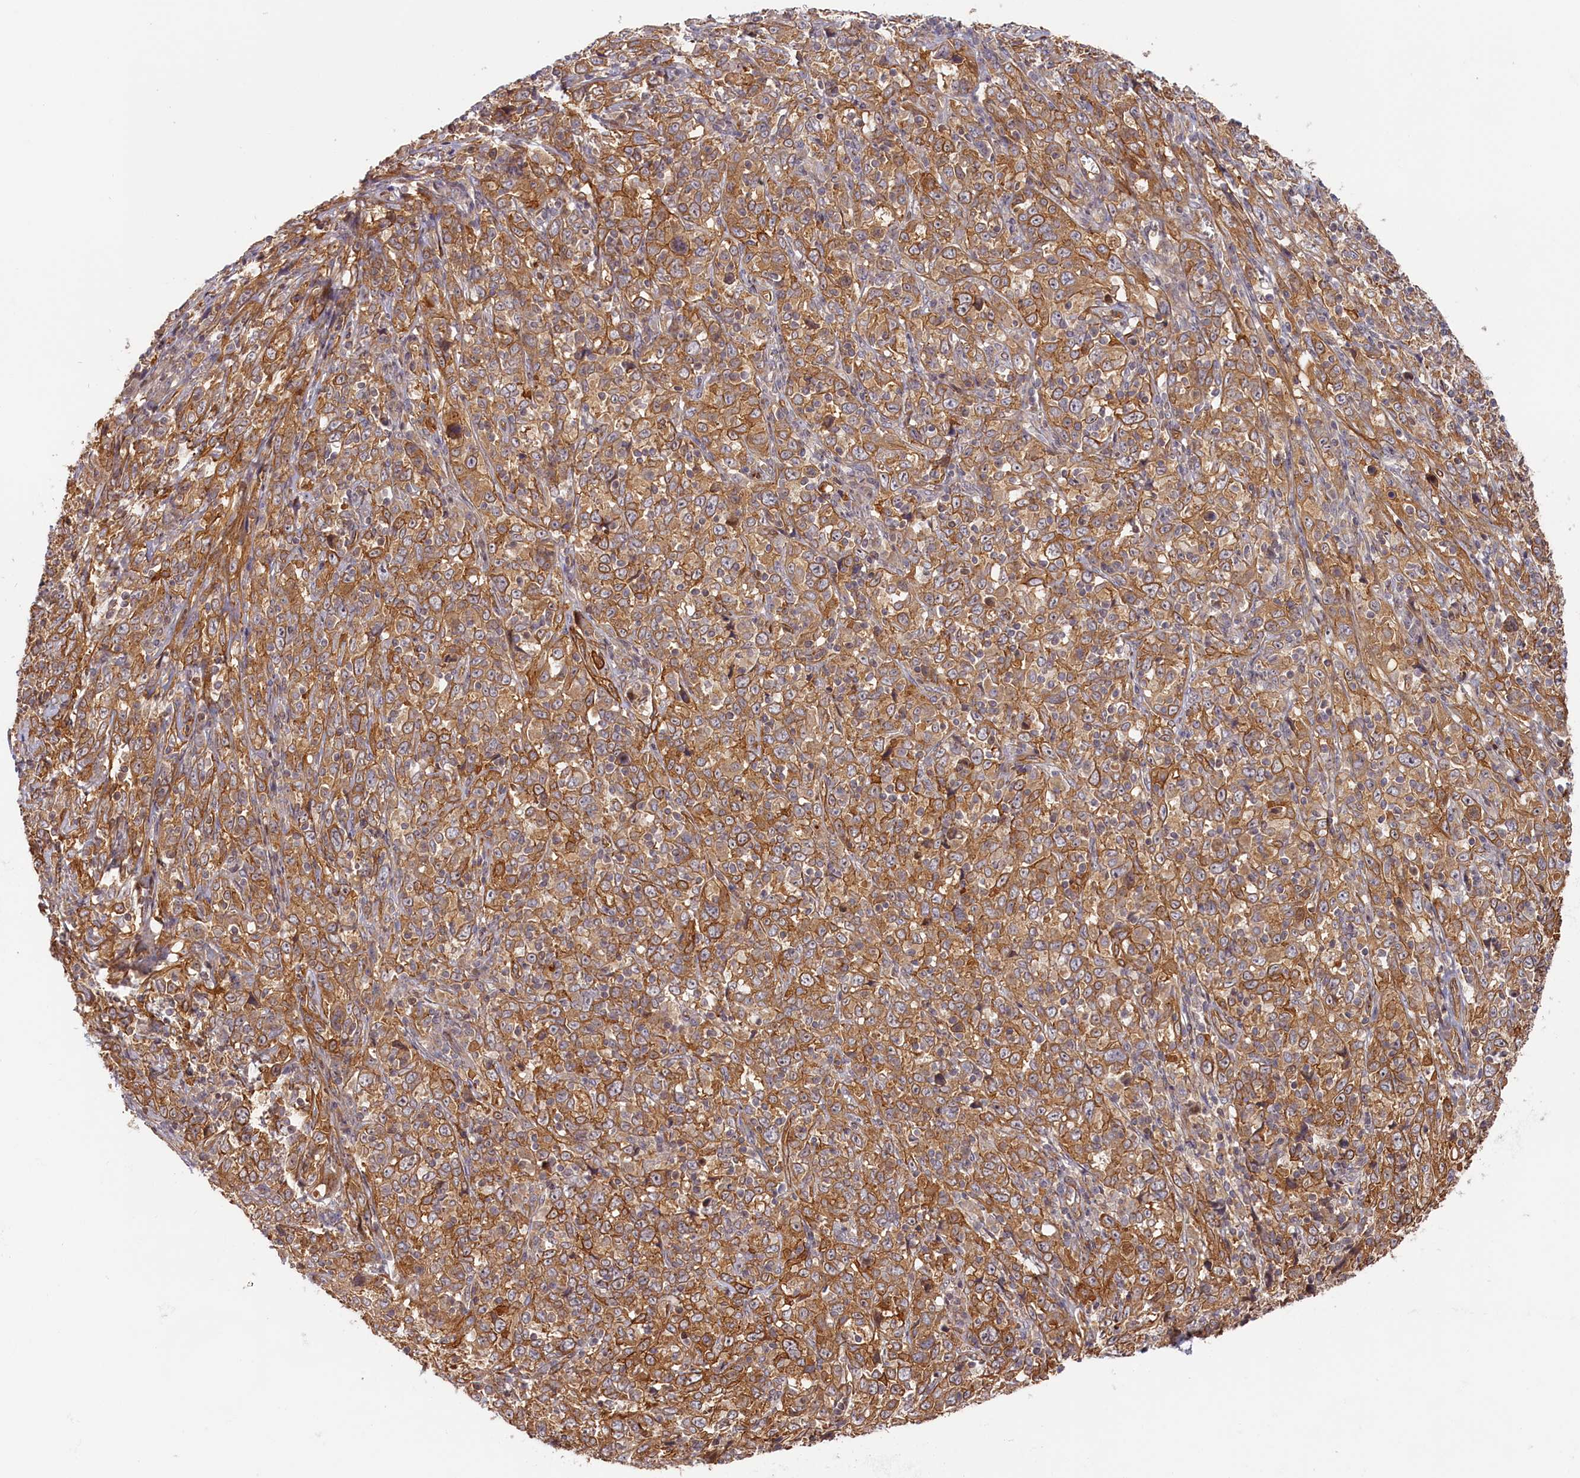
{"staining": {"intensity": "moderate", "quantity": ">75%", "location": "cytoplasmic/membranous"}, "tissue": "cervical cancer", "cell_type": "Tumor cells", "image_type": "cancer", "snomed": [{"axis": "morphology", "description": "Squamous cell carcinoma, NOS"}, {"axis": "topography", "description": "Cervix"}], "caption": "An immunohistochemistry micrograph of tumor tissue is shown. Protein staining in brown shows moderate cytoplasmic/membranous positivity in cervical cancer within tumor cells. (IHC, brightfield microscopy, high magnification).", "gene": "CEP44", "patient": {"sex": "female", "age": 46}}